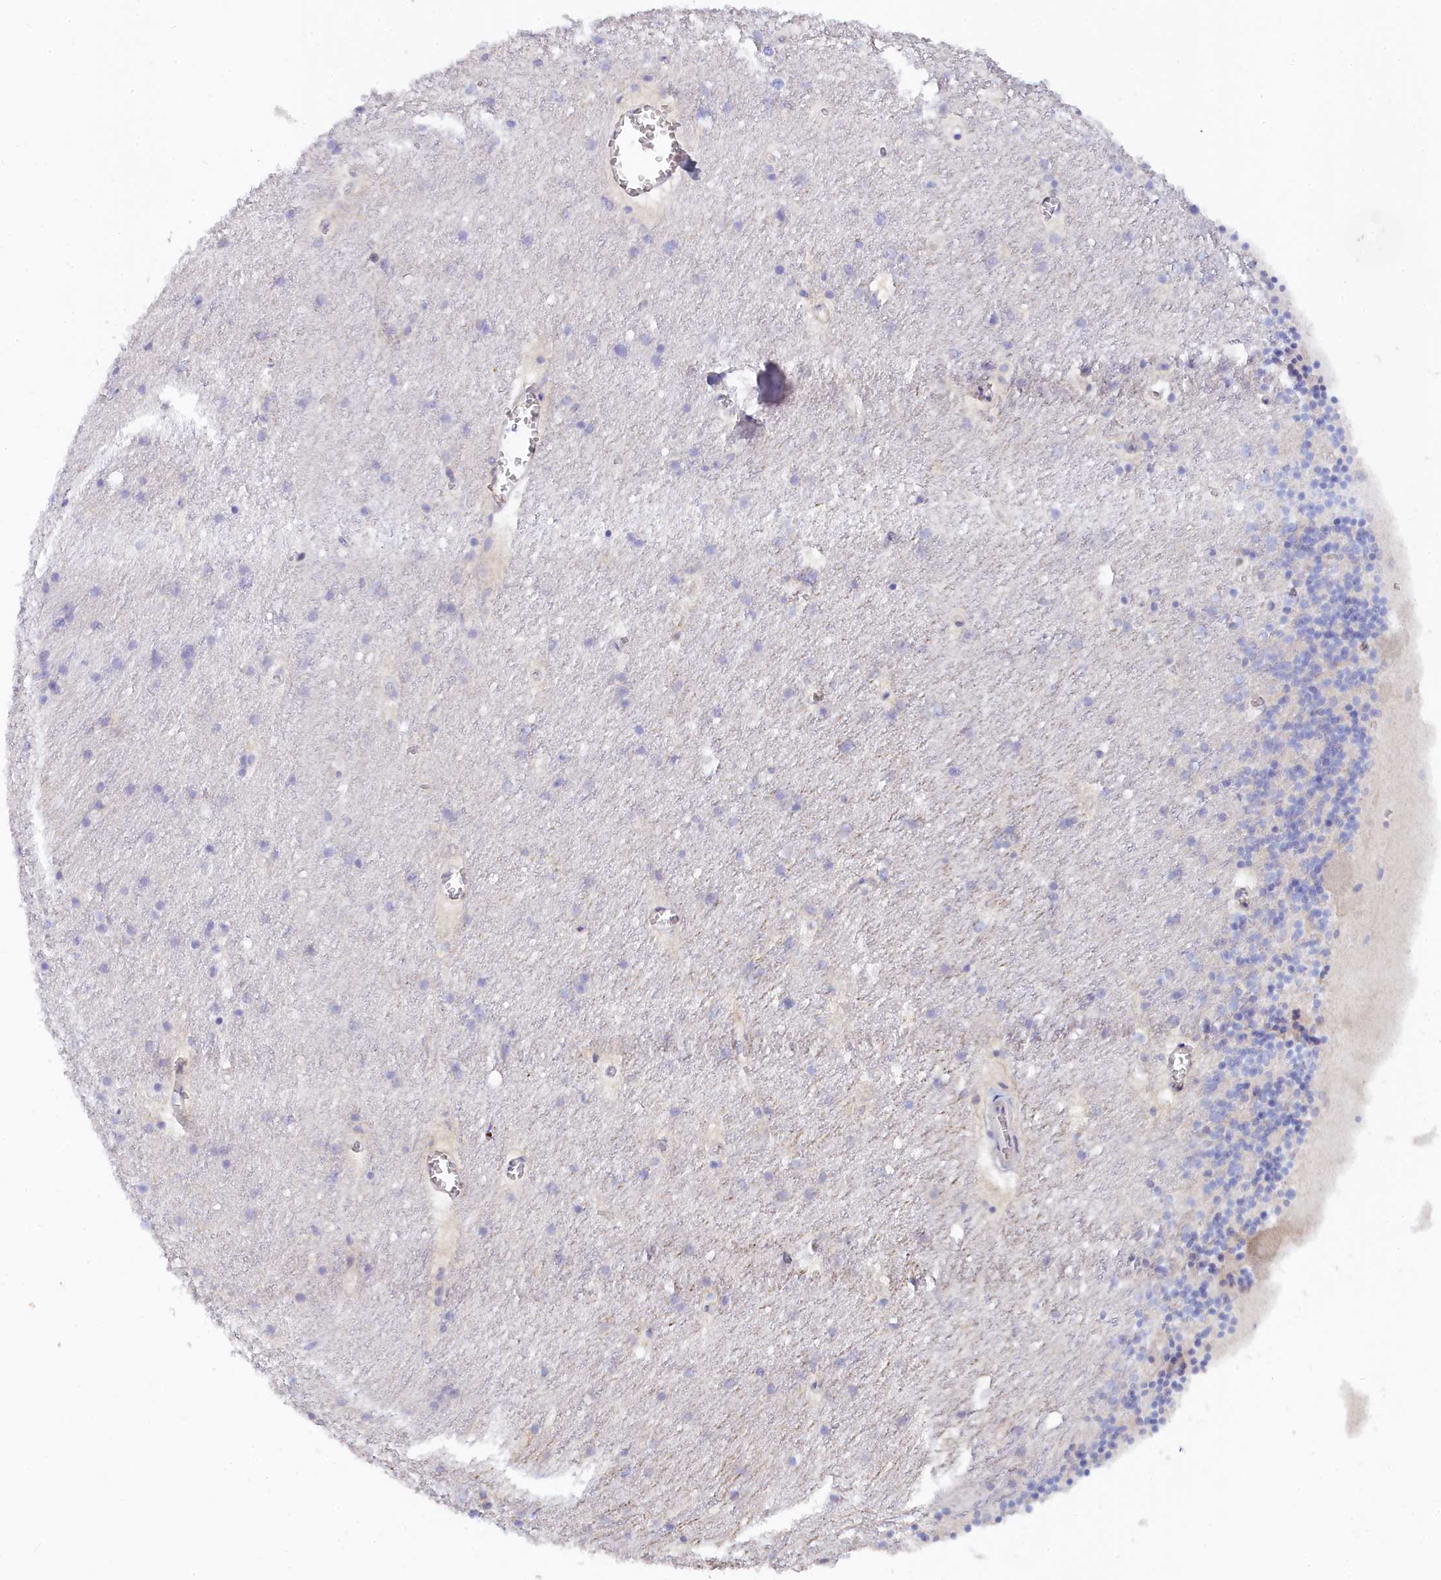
{"staining": {"intensity": "negative", "quantity": "none", "location": "none"}, "tissue": "cerebellum", "cell_type": "Cells in granular layer", "image_type": "normal", "snomed": [{"axis": "morphology", "description": "Normal tissue, NOS"}, {"axis": "topography", "description": "Cerebellum"}], "caption": "IHC of benign human cerebellum demonstrates no staining in cells in granular layer.", "gene": "SPATA5L1", "patient": {"sex": "male", "age": 54}}